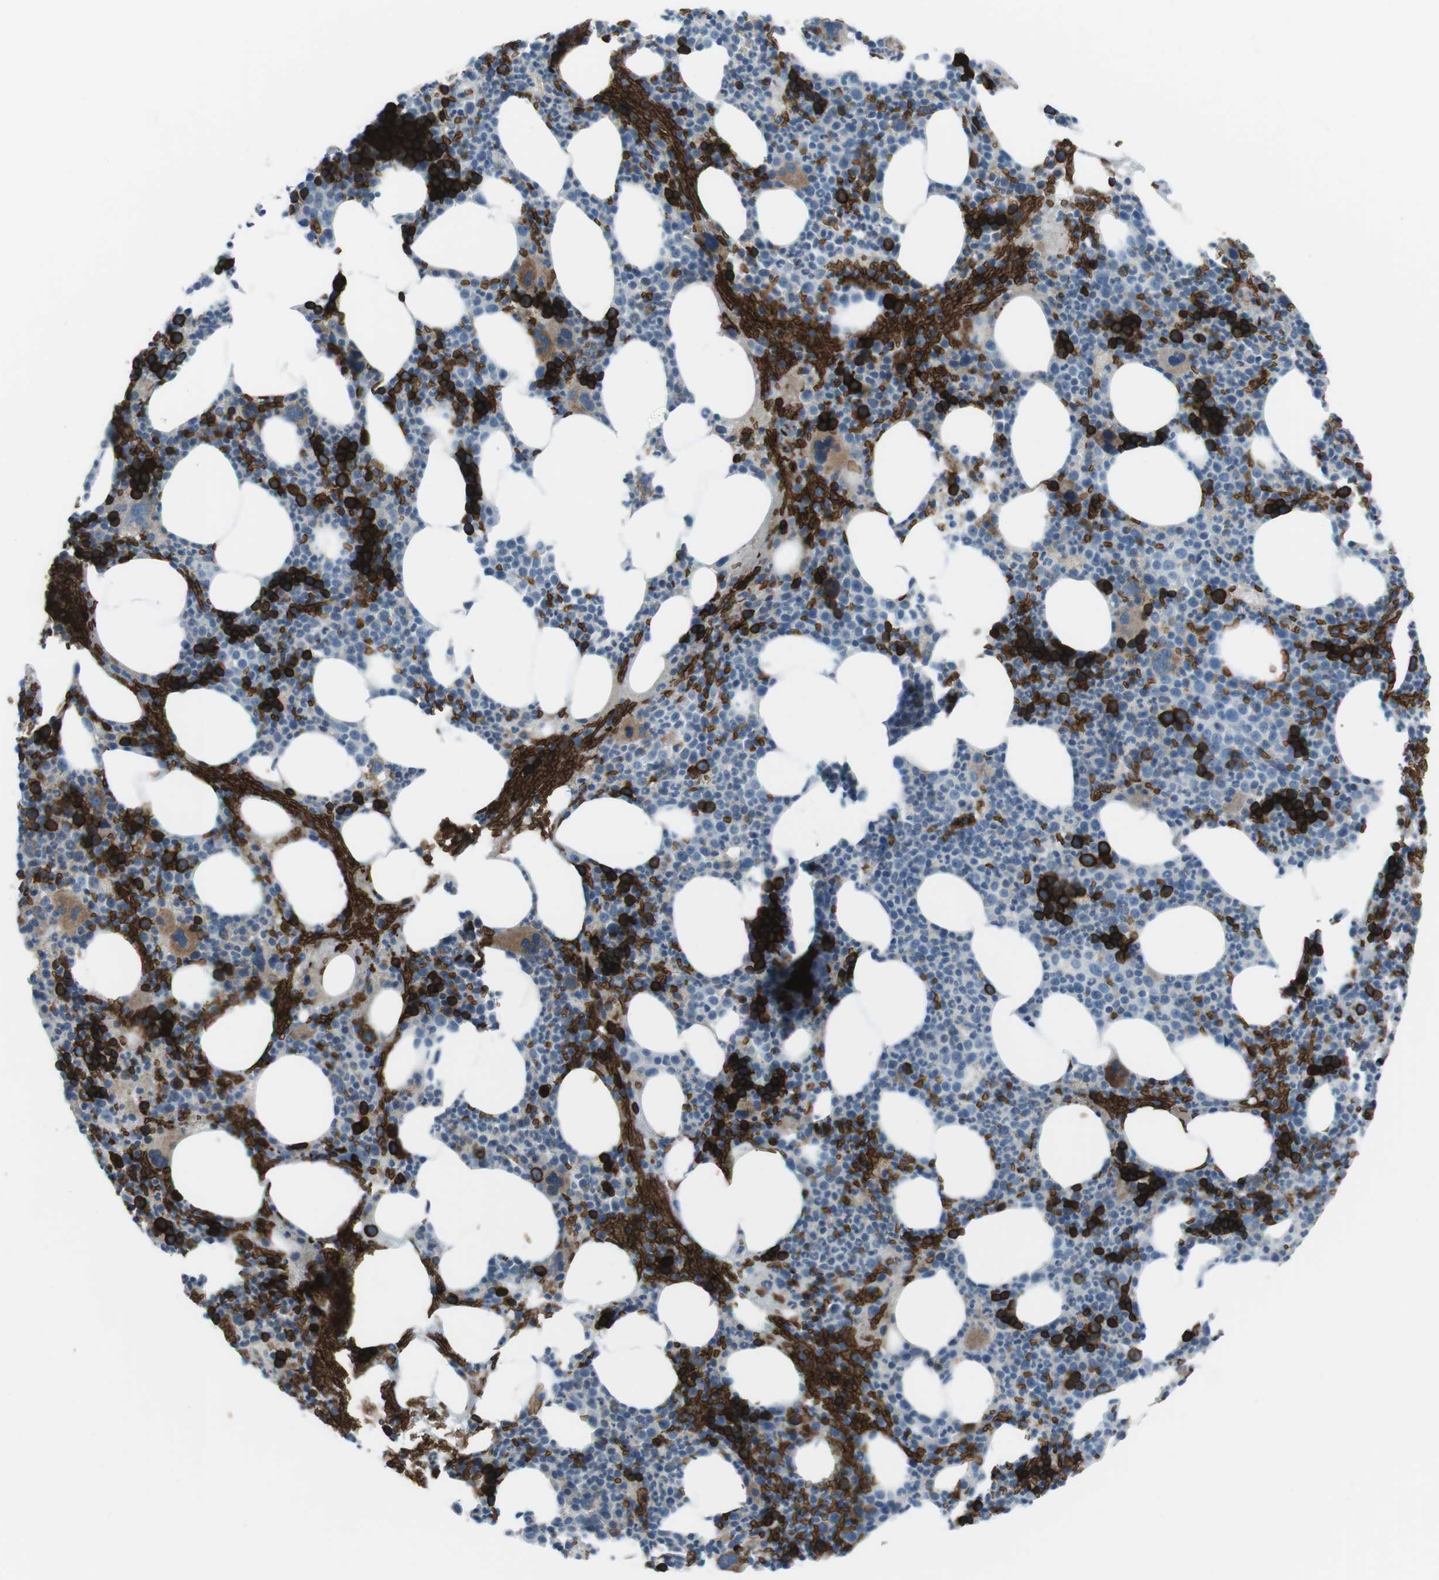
{"staining": {"intensity": "strong", "quantity": "<25%", "location": "cytoplasmic/membranous"}, "tissue": "bone marrow", "cell_type": "Hematopoietic cells", "image_type": "normal", "snomed": [{"axis": "morphology", "description": "Normal tissue, NOS"}, {"axis": "morphology", "description": "Inflammation, NOS"}, {"axis": "topography", "description": "Bone marrow"}], "caption": "Protein expression analysis of normal bone marrow demonstrates strong cytoplasmic/membranous positivity in about <25% of hematopoietic cells.", "gene": "SPTA1", "patient": {"sex": "male", "age": 73}}